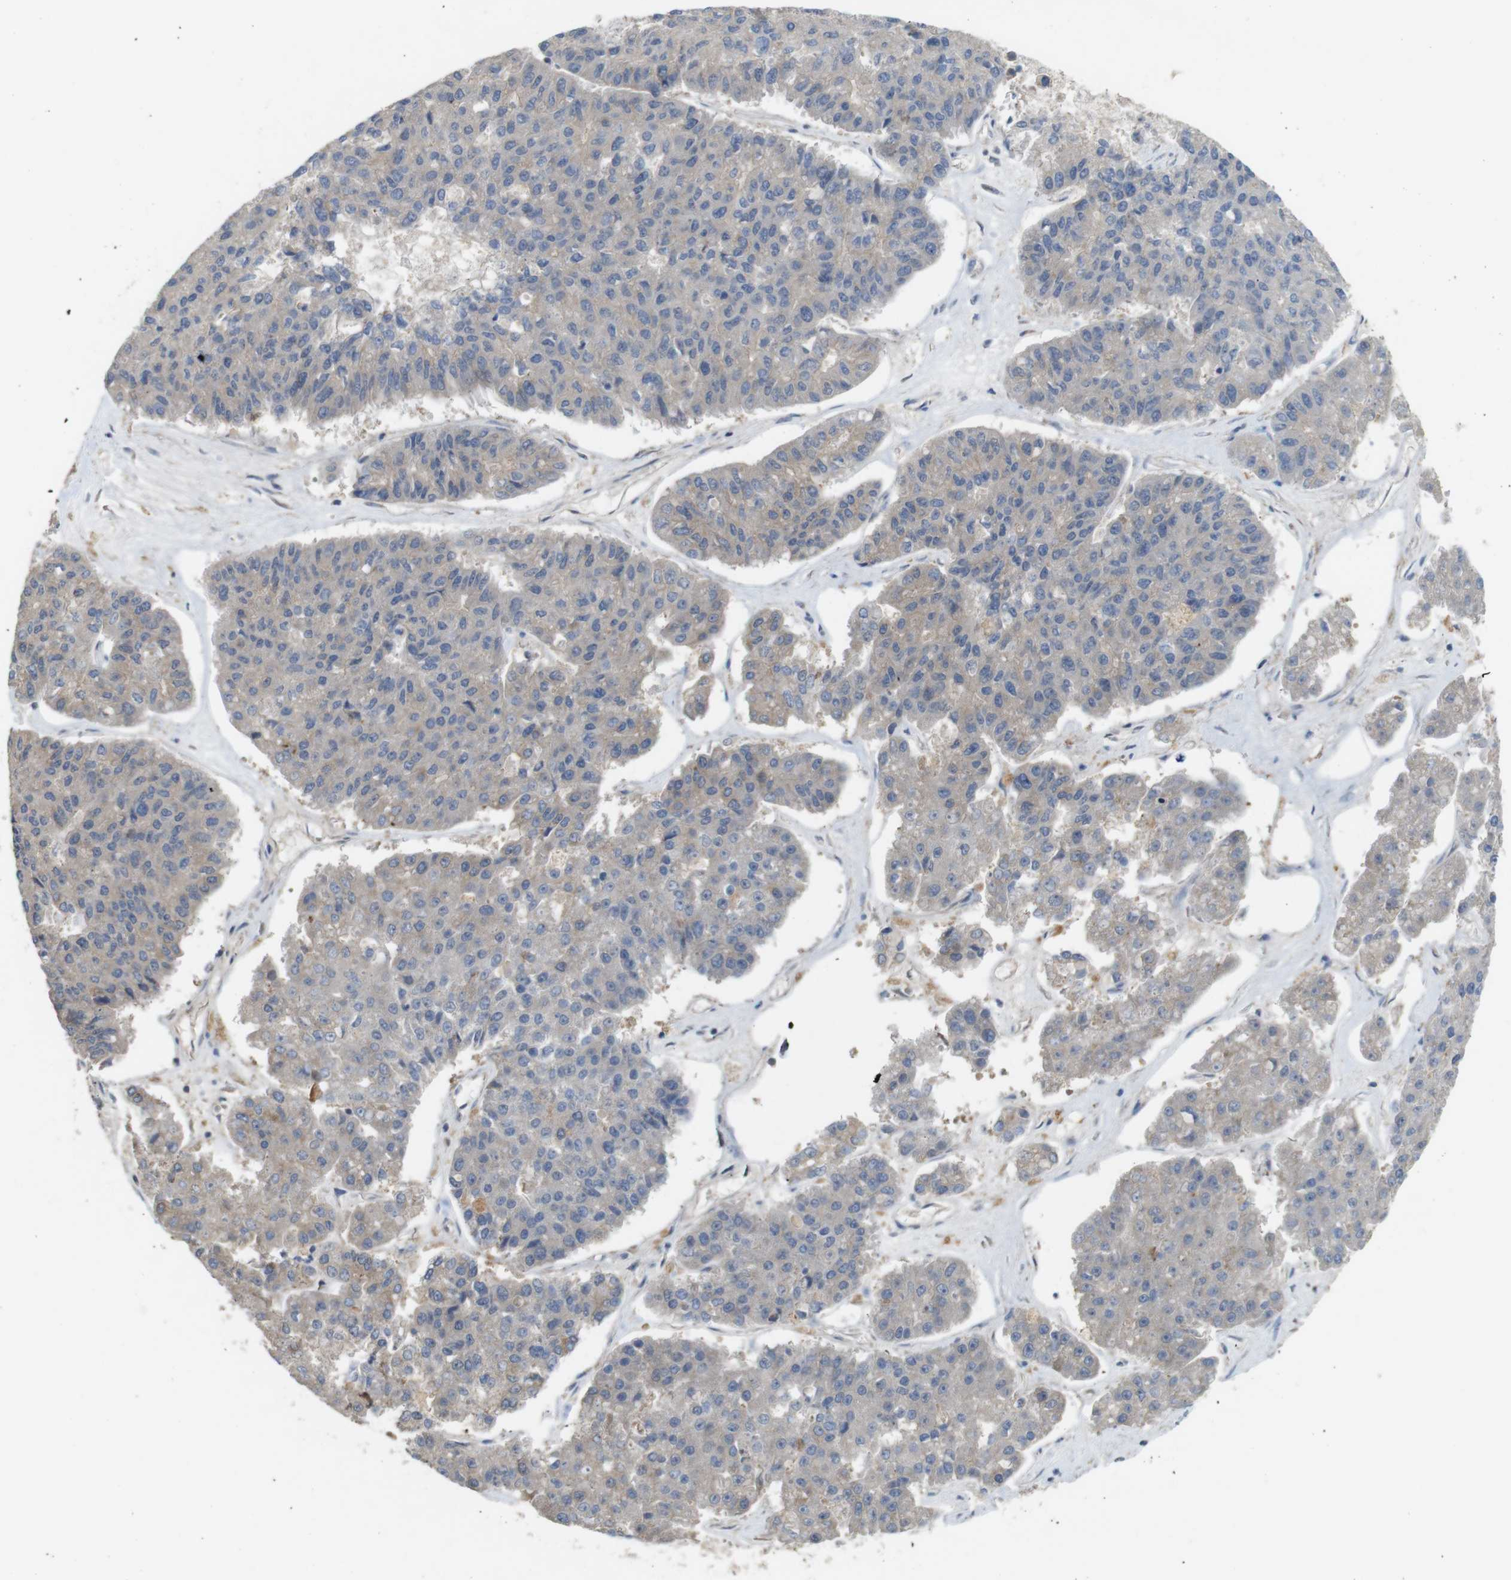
{"staining": {"intensity": "negative", "quantity": "none", "location": "none"}, "tissue": "pancreatic cancer", "cell_type": "Tumor cells", "image_type": "cancer", "snomed": [{"axis": "morphology", "description": "Adenocarcinoma, NOS"}, {"axis": "topography", "description": "Pancreas"}], "caption": "A high-resolution micrograph shows immunohistochemistry staining of pancreatic cancer (adenocarcinoma), which exhibits no significant expression in tumor cells.", "gene": "CDC34", "patient": {"sex": "male", "age": 50}}